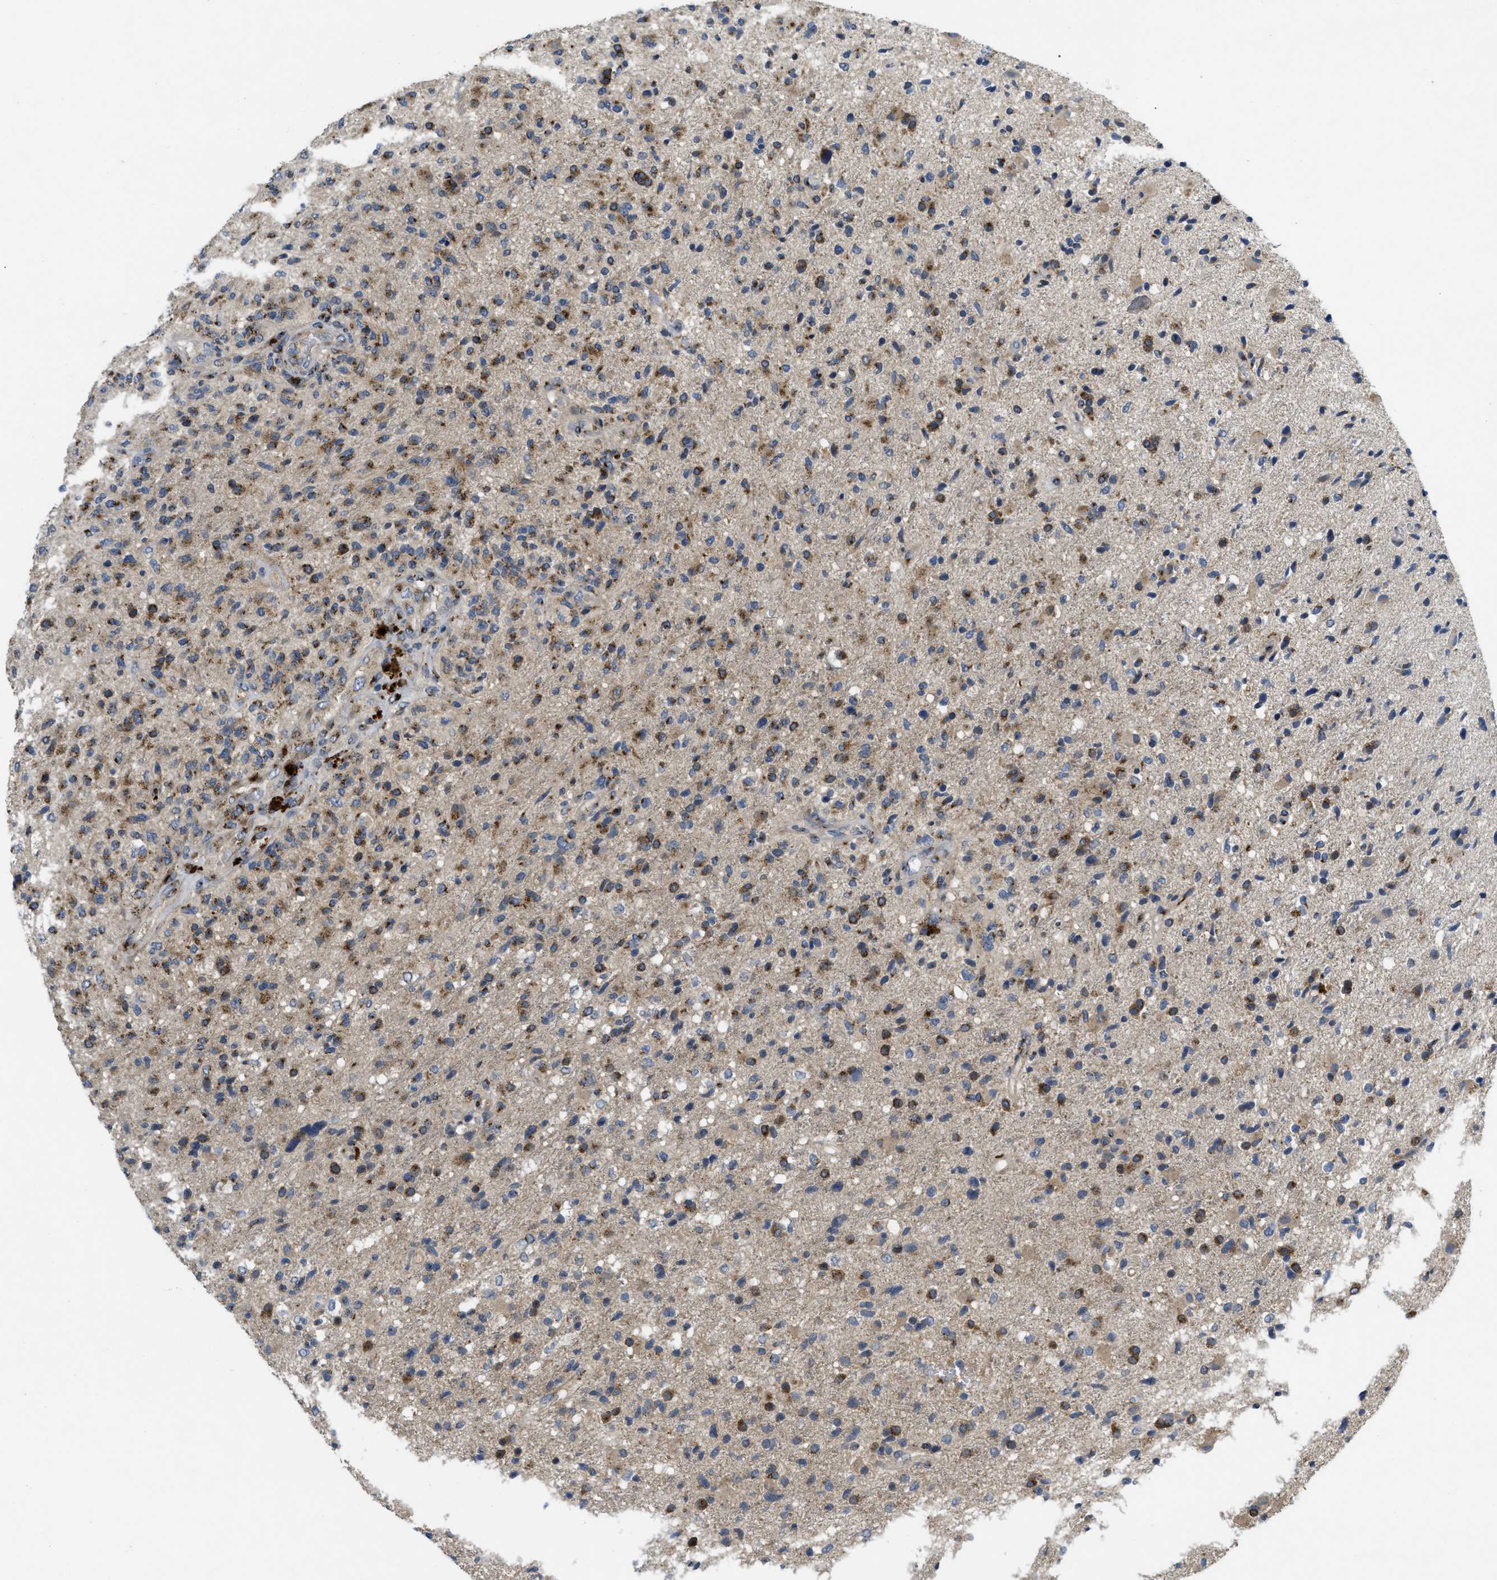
{"staining": {"intensity": "moderate", "quantity": "25%-75%", "location": "cytoplasmic/membranous"}, "tissue": "glioma", "cell_type": "Tumor cells", "image_type": "cancer", "snomed": [{"axis": "morphology", "description": "Glioma, malignant, High grade"}, {"axis": "topography", "description": "Brain"}], "caption": "Approximately 25%-75% of tumor cells in glioma demonstrate moderate cytoplasmic/membranous protein staining as visualized by brown immunohistochemical staining.", "gene": "ZNF70", "patient": {"sex": "male", "age": 72}}